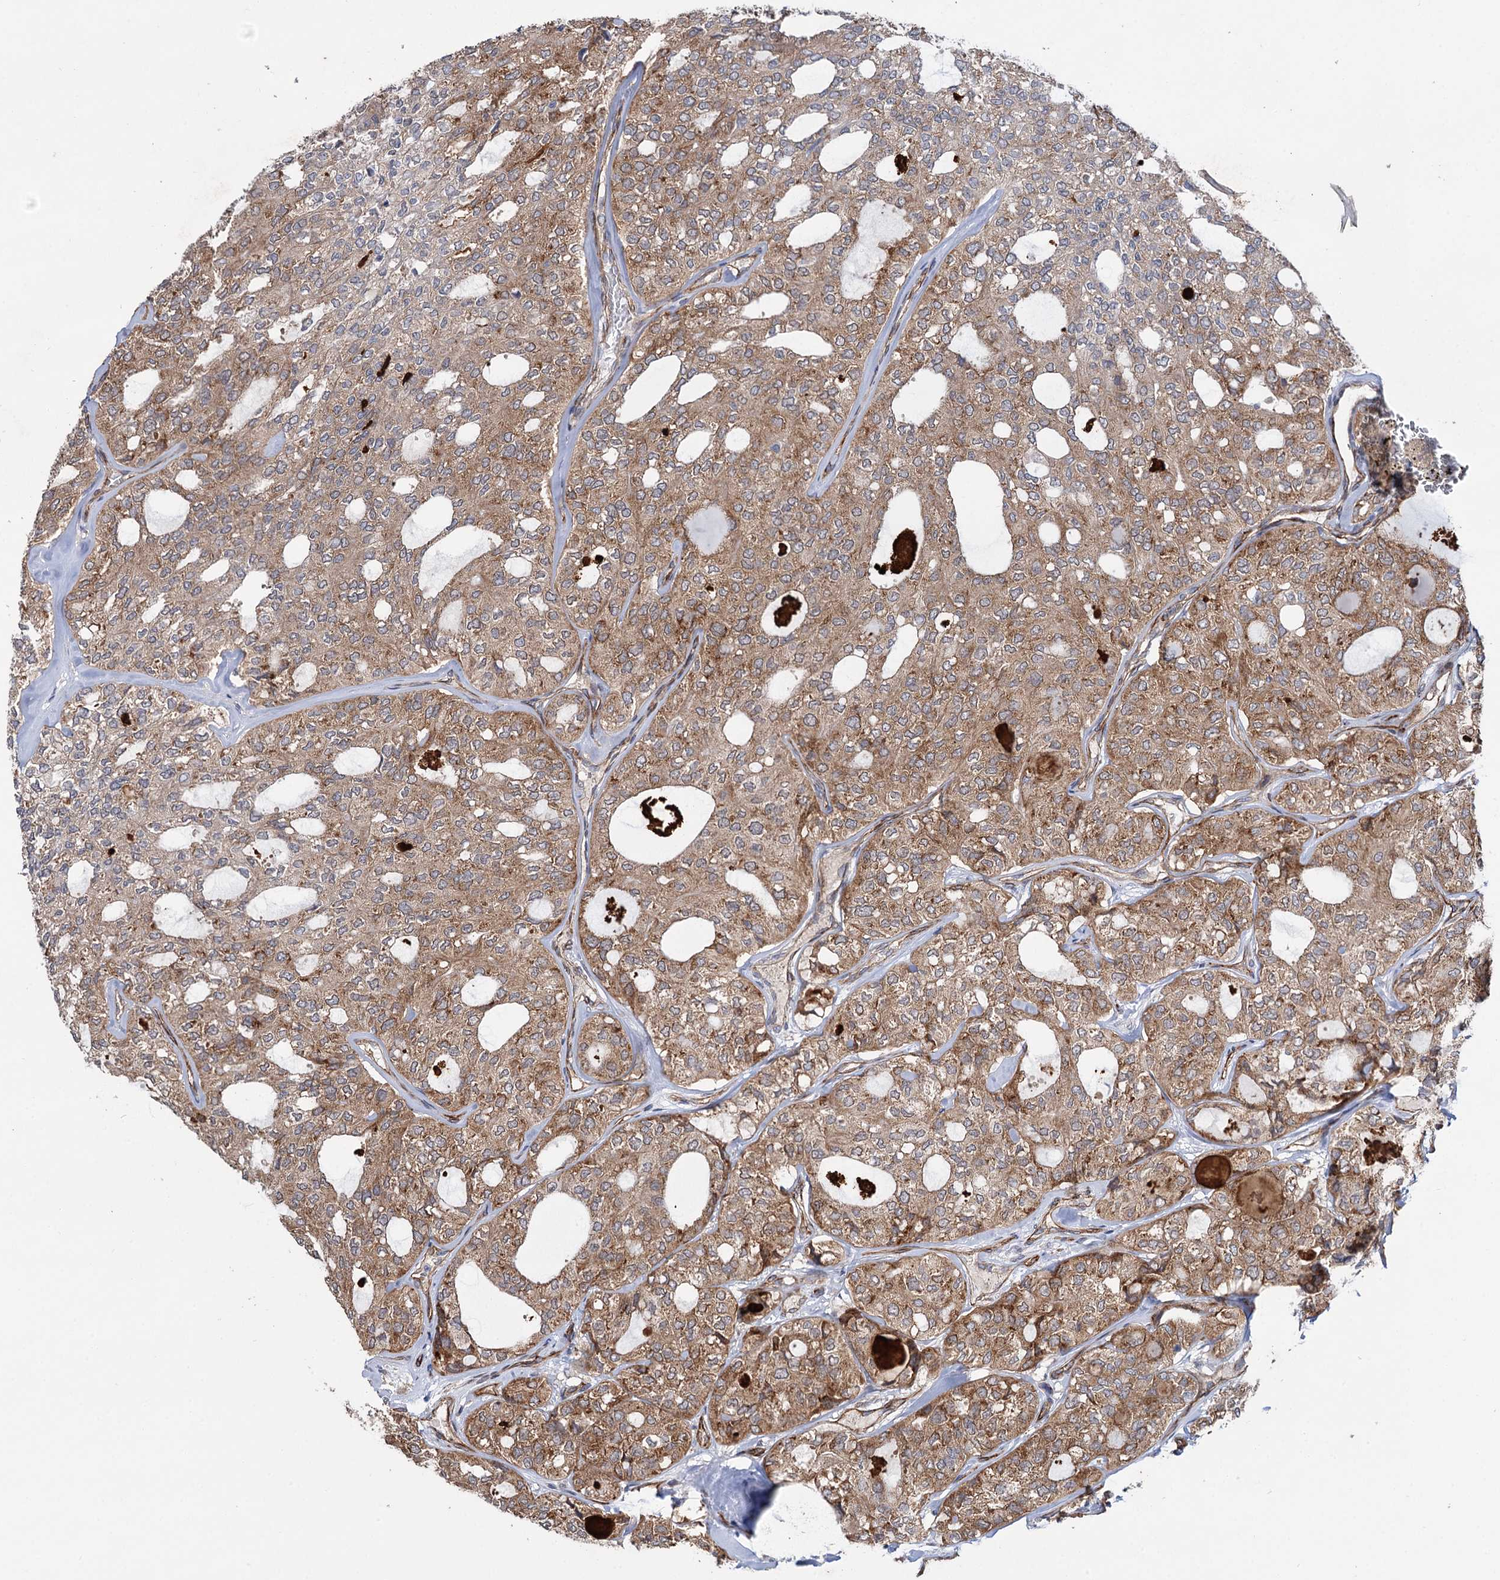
{"staining": {"intensity": "moderate", "quantity": ">75%", "location": "cytoplasmic/membranous"}, "tissue": "thyroid cancer", "cell_type": "Tumor cells", "image_type": "cancer", "snomed": [{"axis": "morphology", "description": "Follicular adenoma carcinoma, NOS"}, {"axis": "topography", "description": "Thyroid gland"}], "caption": "Immunohistochemical staining of thyroid cancer exhibits moderate cytoplasmic/membranous protein positivity in approximately >75% of tumor cells.", "gene": "SPATS2", "patient": {"sex": "male", "age": 75}}